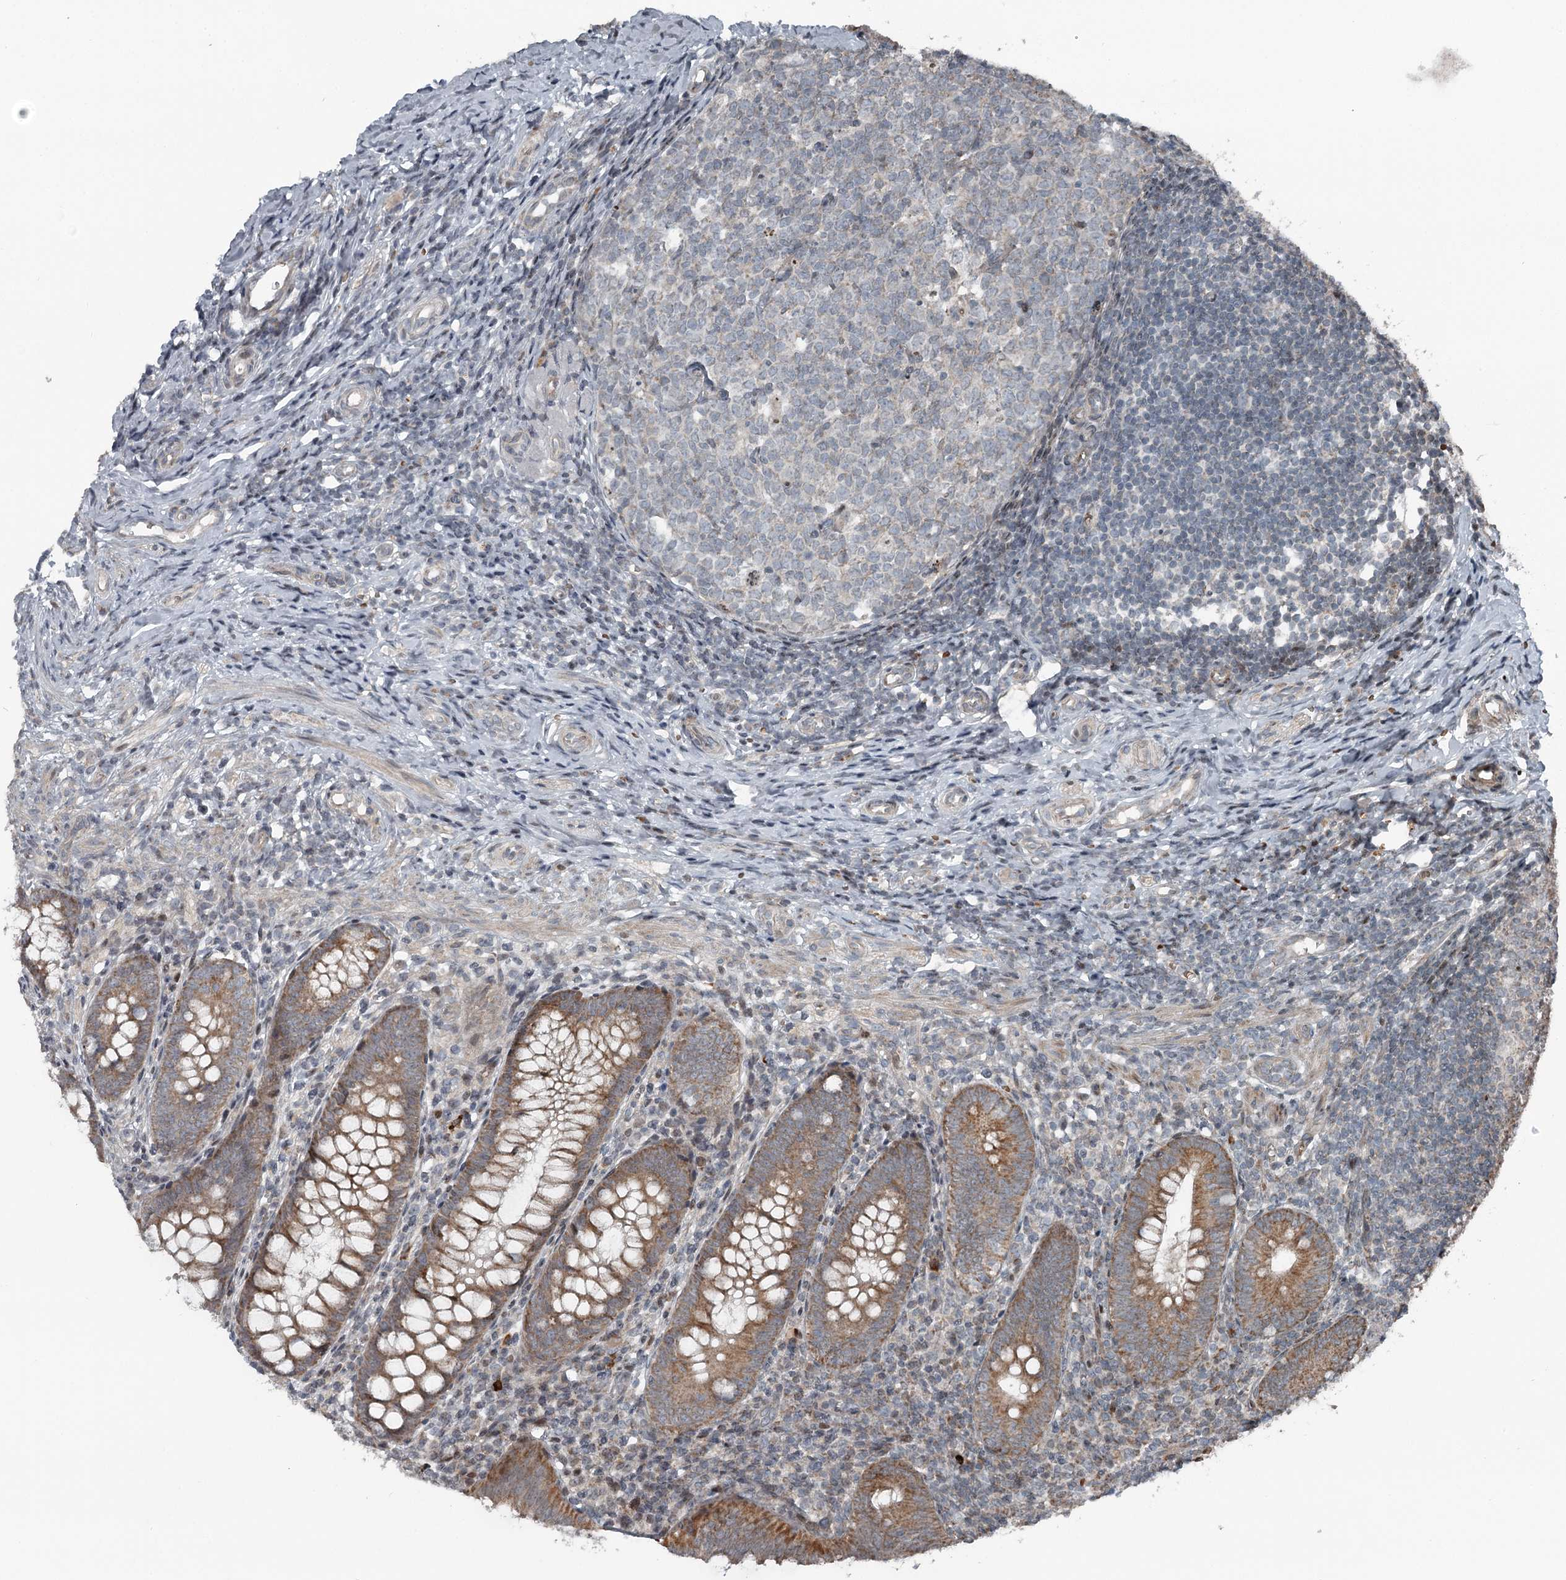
{"staining": {"intensity": "moderate", "quantity": ">75%", "location": "cytoplasmic/membranous"}, "tissue": "appendix", "cell_type": "Glandular cells", "image_type": "normal", "snomed": [{"axis": "morphology", "description": "Normal tissue, NOS"}, {"axis": "topography", "description": "Appendix"}], "caption": "About >75% of glandular cells in unremarkable appendix demonstrate moderate cytoplasmic/membranous protein positivity as visualized by brown immunohistochemical staining.", "gene": "RASSF8", "patient": {"sex": "male", "age": 14}}